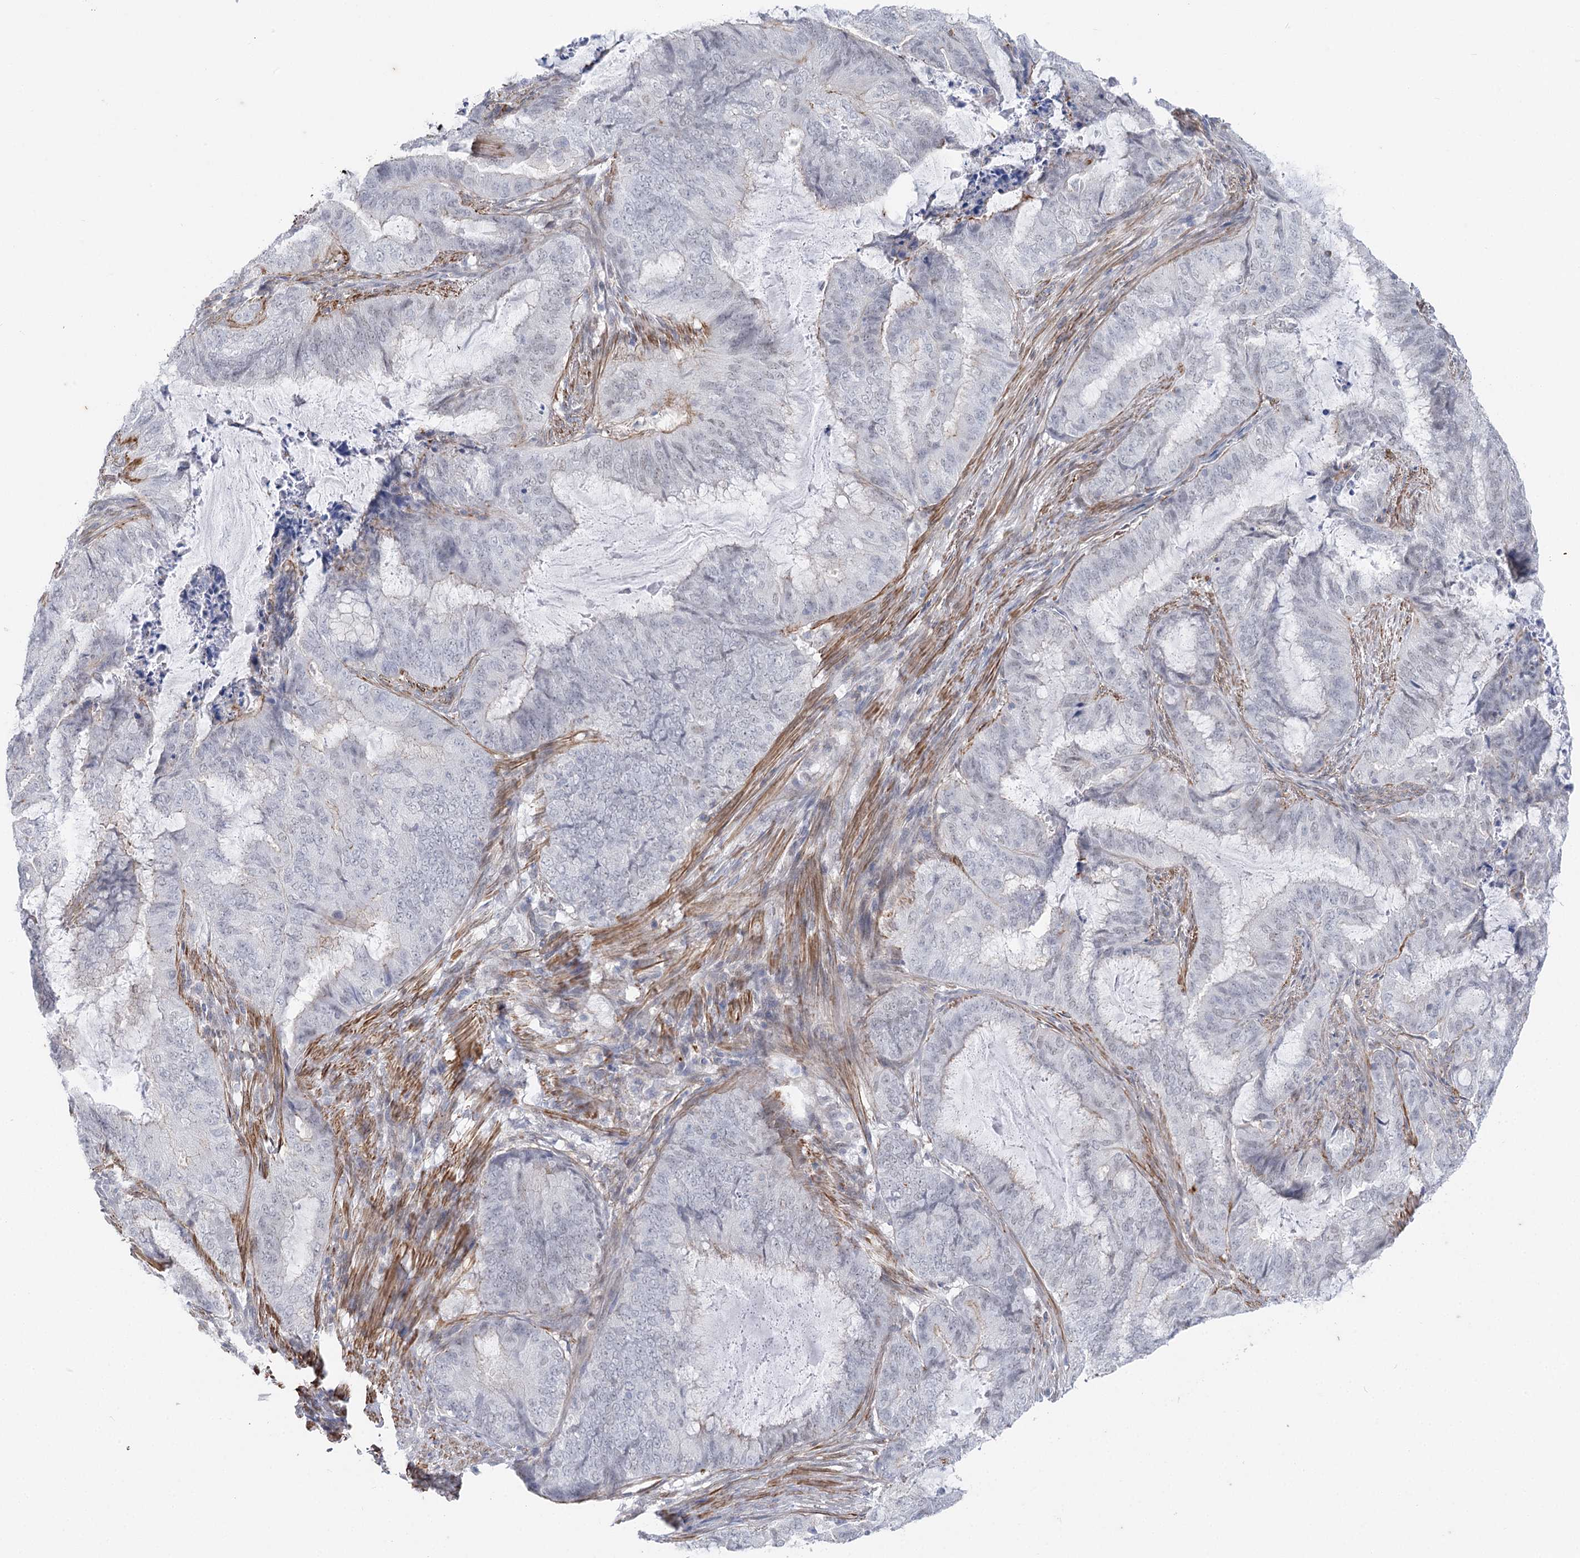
{"staining": {"intensity": "negative", "quantity": "none", "location": "none"}, "tissue": "endometrial cancer", "cell_type": "Tumor cells", "image_type": "cancer", "snomed": [{"axis": "morphology", "description": "Adenocarcinoma, NOS"}, {"axis": "topography", "description": "Endometrium"}], "caption": "Endometrial cancer stained for a protein using immunohistochemistry (IHC) shows no expression tumor cells.", "gene": "AGXT2", "patient": {"sex": "female", "age": 51}}